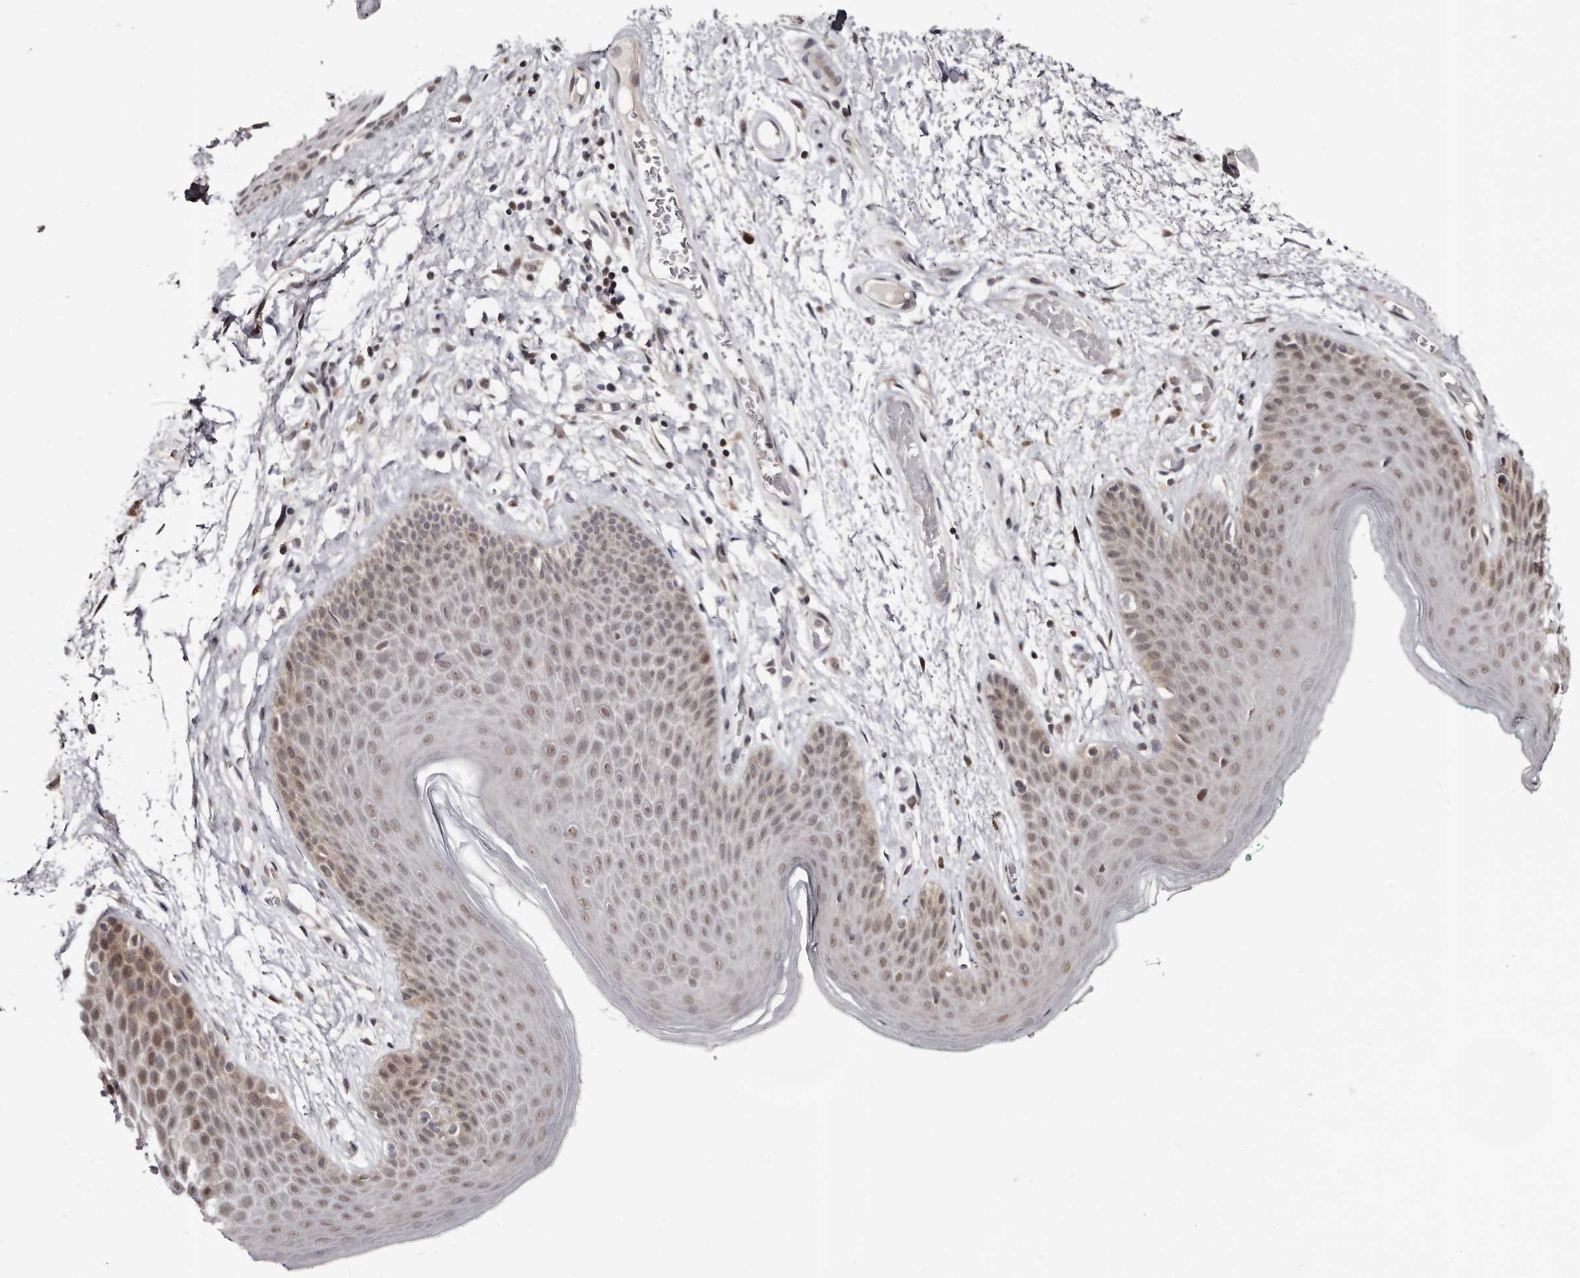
{"staining": {"intensity": "moderate", "quantity": ">75%", "location": "cytoplasmic/membranous,nuclear"}, "tissue": "skin", "cell_type": "Epidermal cells", "image_type": "normal", "snomed": [{"axis": "morphology", "description": "Normal tissue, NOS"}, {"axis": "topography", "description": "Anal"}], "caption": "A brown stain shows moderate cytoplasmic/membranous,nuclear positivity of a protein in epidermal cells of benign human skin.", "gene": "PHF20L1", "patient": {"sex": "male", "age": 74}}